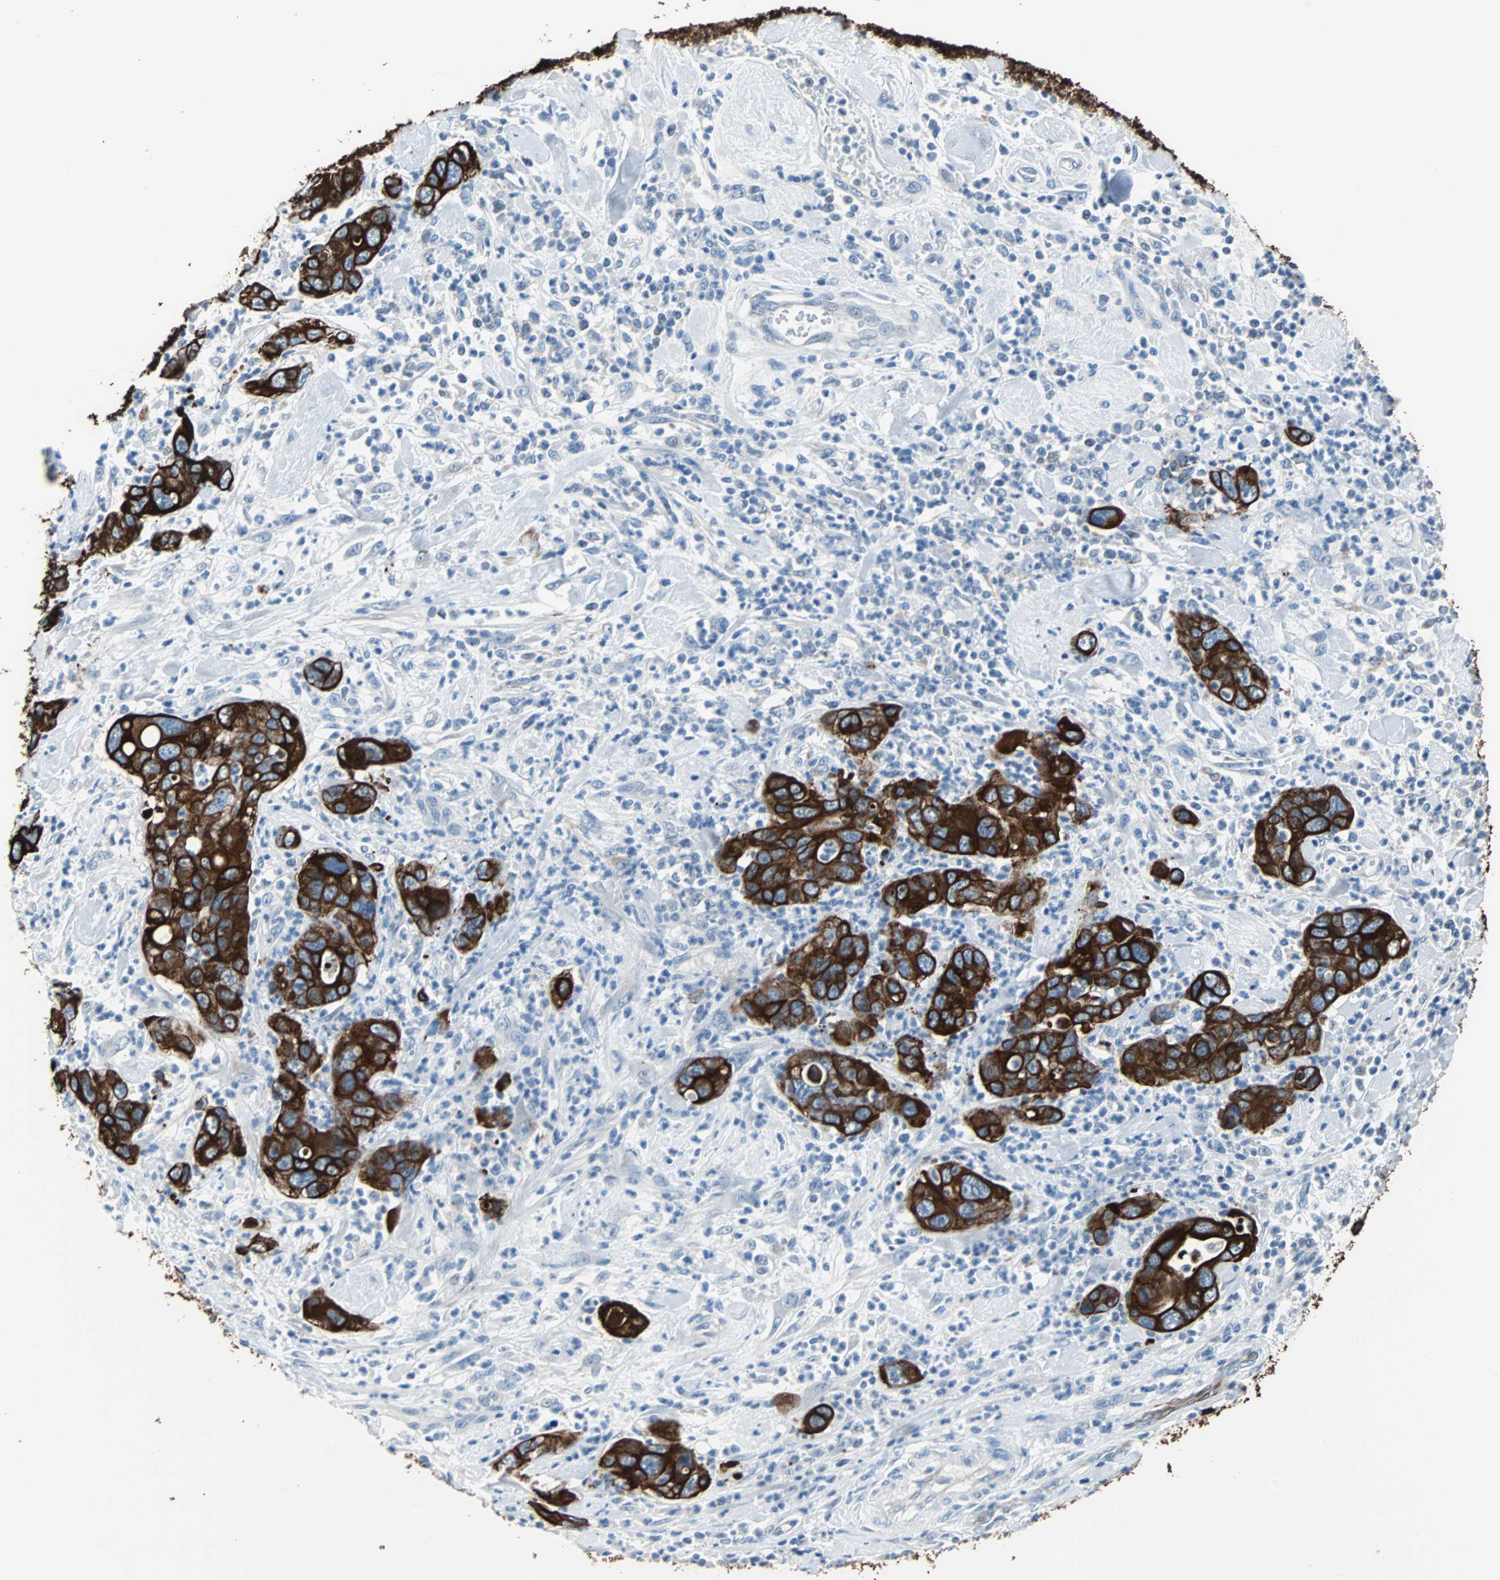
{"staining": {"intensity": "strong", "quantity": ">75%", "location": "cytoplasmic/membranous"}, "tissue": "pancreatic cancer", "cell_type": "Tumor cells", "image_type": "cancer", "snomed": [{"axis": "morphology", "description": "Adenocarcinoma, NOS"}, {"axis": "topography", "description": "Pancreas"}], "caption": "An image of human pancreatic cancer (adenocarcinoma) stained for a protein shows strong cytoplasmic/membranous brown staining in tumor cells.", "gene": "KRT7", "patient": {"sex": "female", "age": 71}}